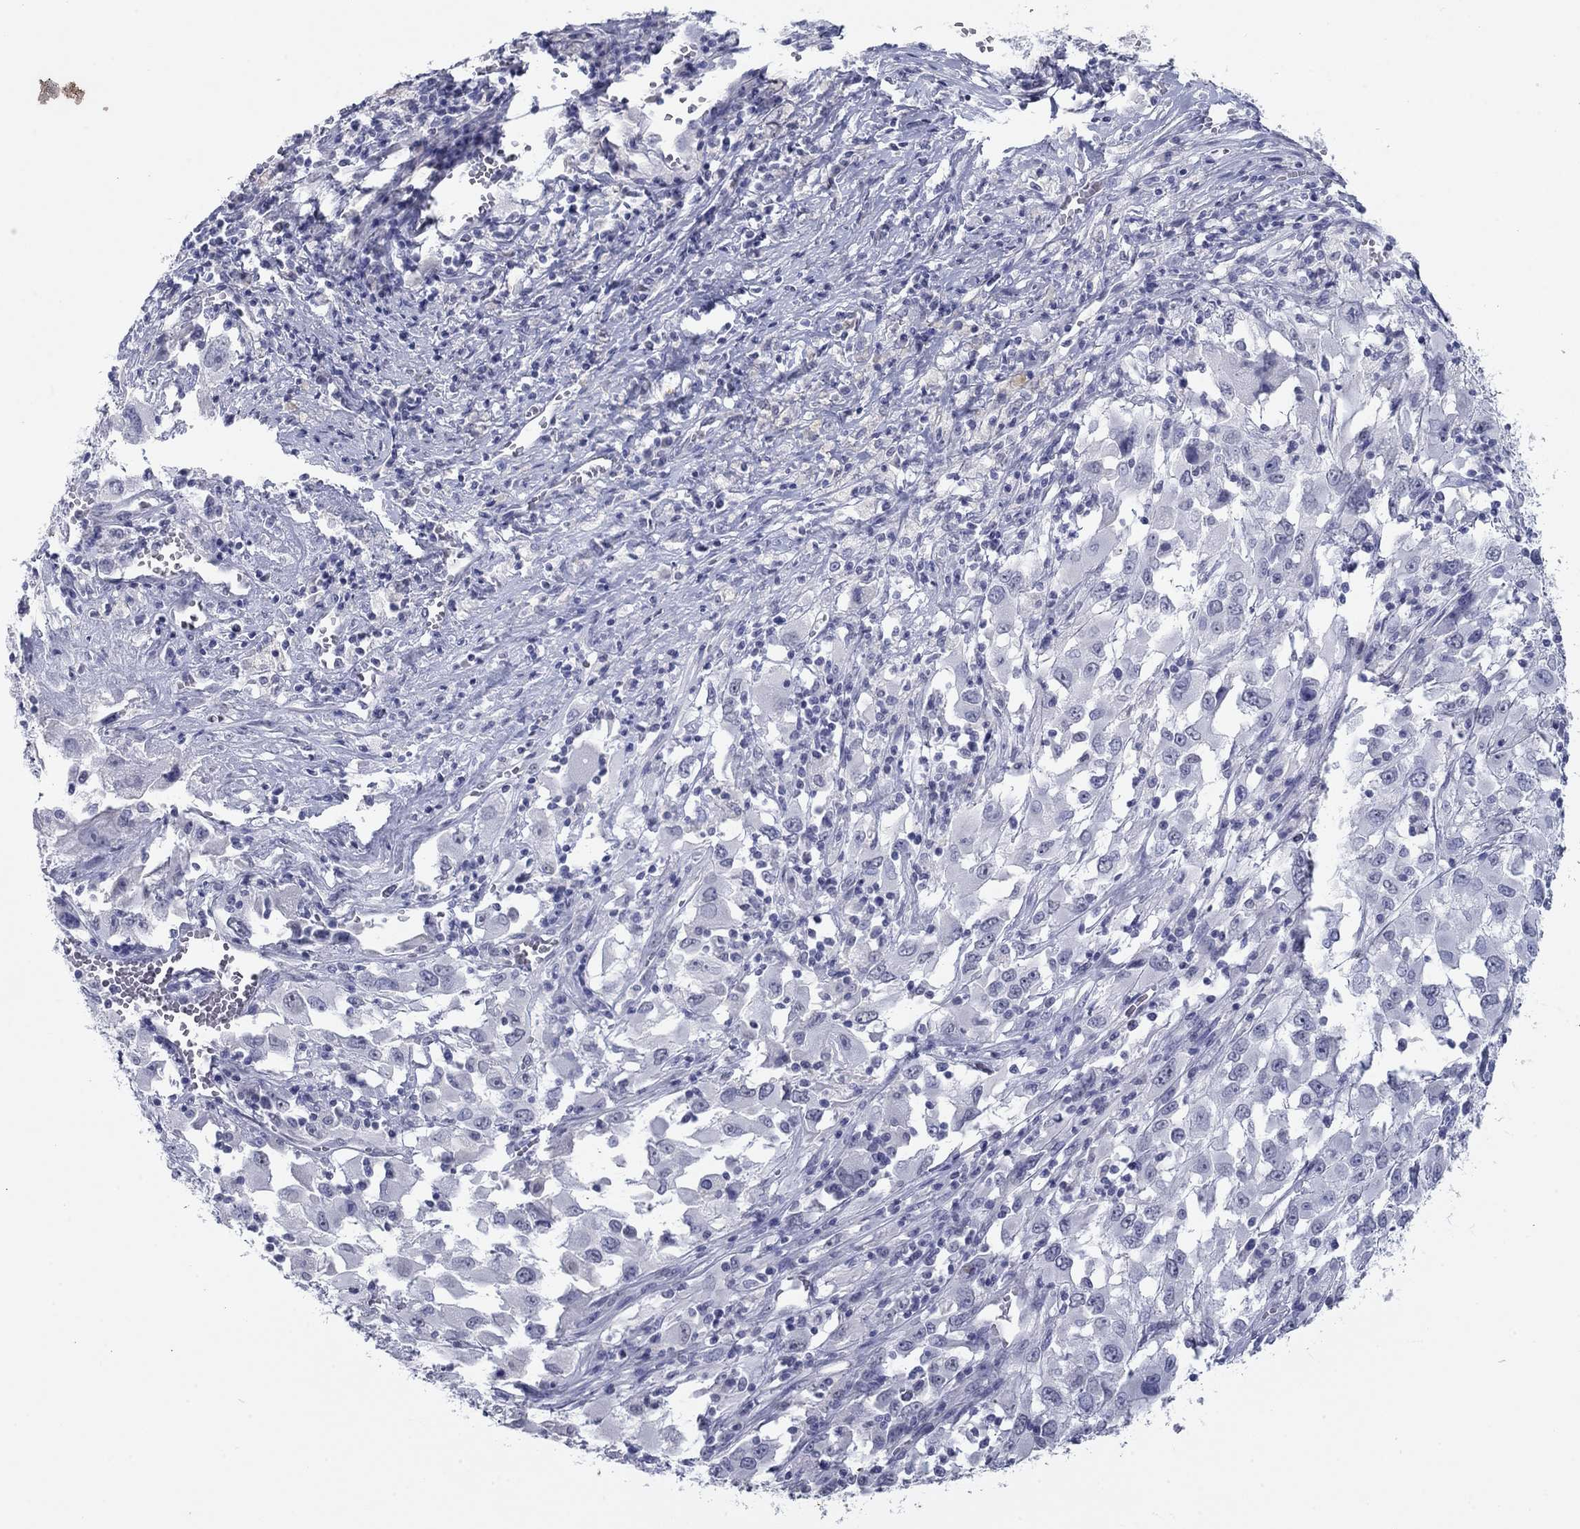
{"staining": {"intensity": "negative", "quantity": "none", "location": "none"}, "tissue": "melanoma", "cell_type": "Tumor cells", "image_type": "cancer", "snomed": [{"axis": "morphology", "description": "Malignant melanoma, Metastatic site"}, {"axis": "topography", "description": "Soft tissue"}], "caption": "Malignant melanoma (metastatic site) was stained to show a protein in brown. There is no significant staining in tumor cells. (DAB immunohistochemistry, high magnification).", "gene": "KRT75", "patient": {"sex": "male", "age": 50}}